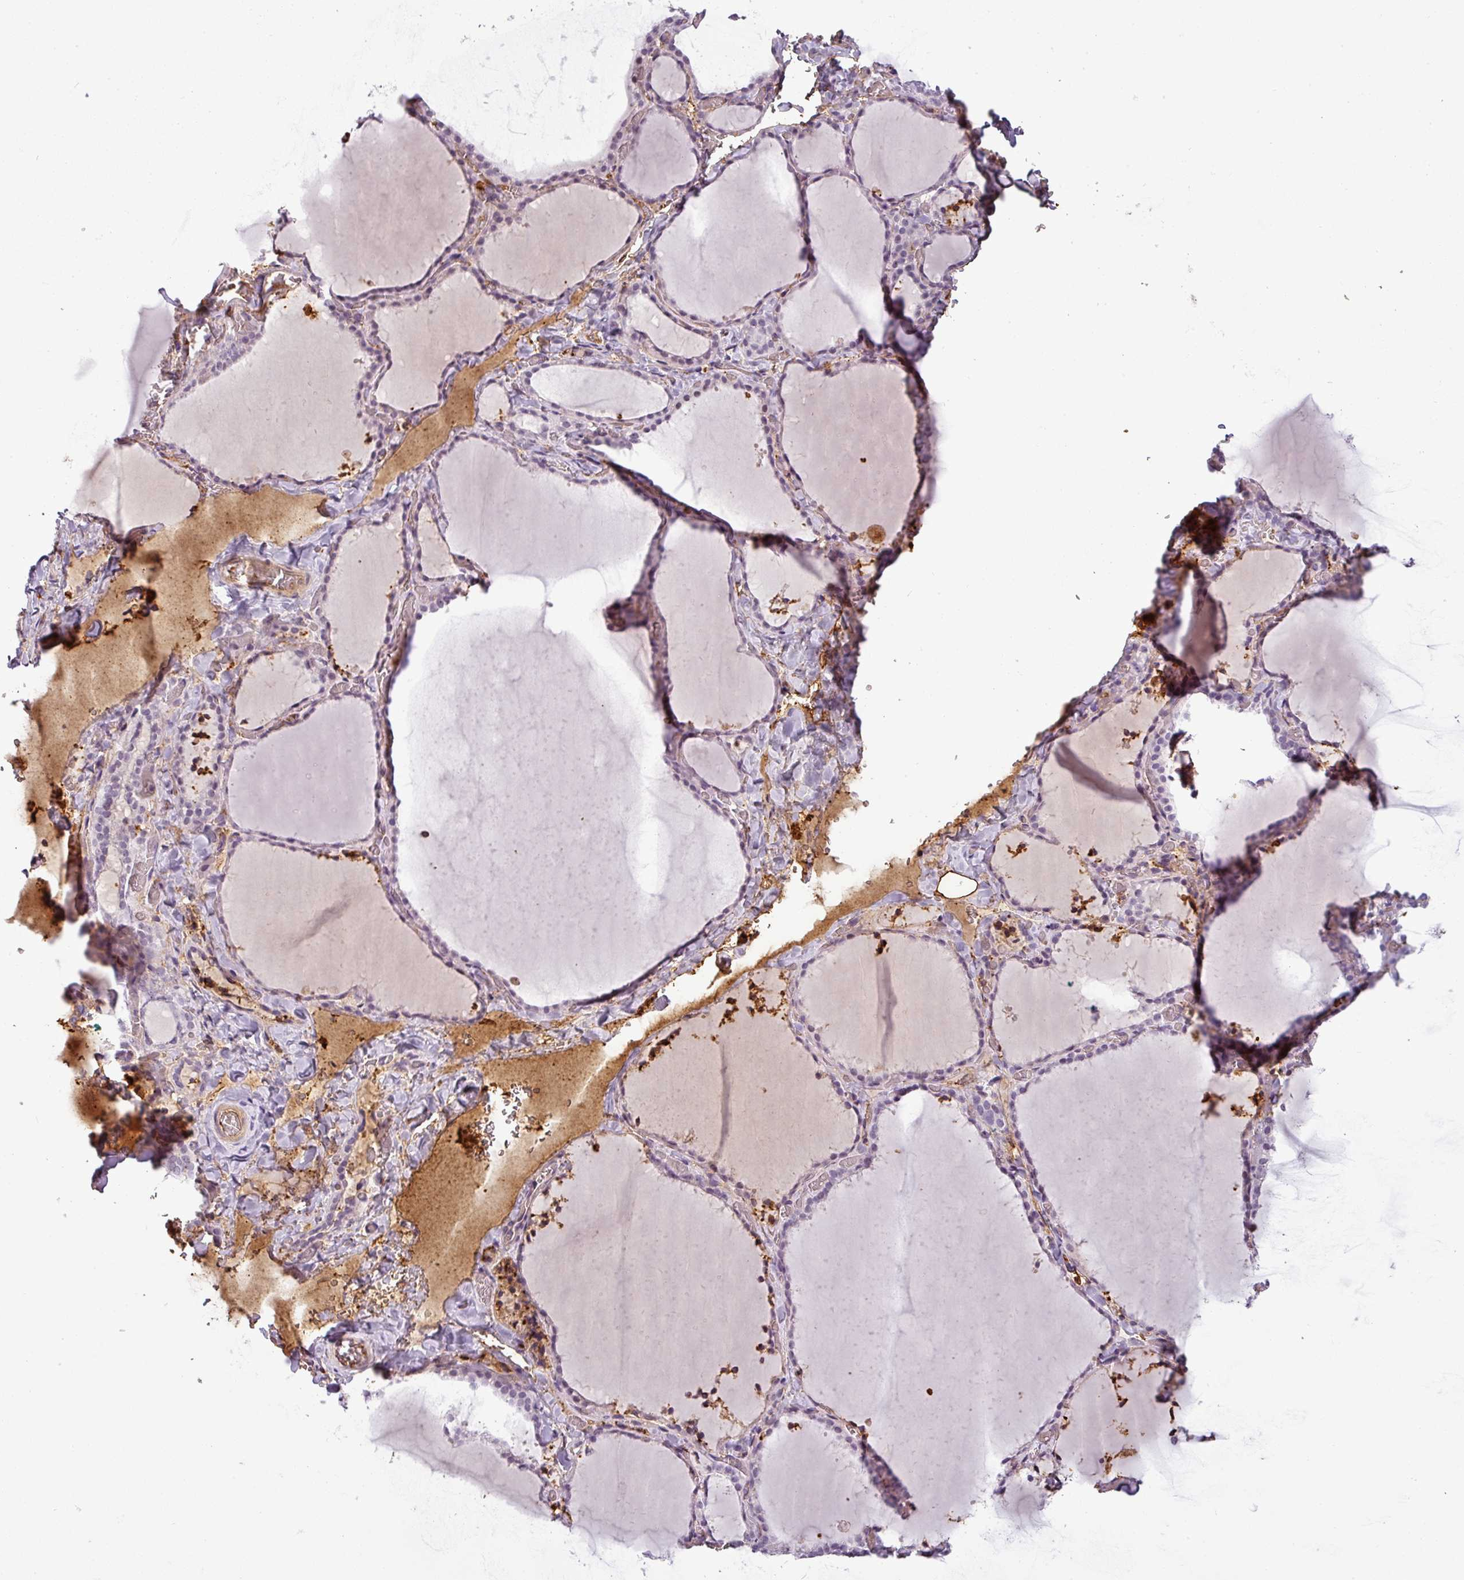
{"staining": {"intensity": "negative", "quantity": "none", "location": "none"}, "tissue": "thyroid gland", "cell_type": "Glandular cells", "image_type": "normal", "snomed": [{"axis": "morphology", "description": "Normal tissue, NOS"}, {"axis": "topography", "description": "Thyroid gland"}], "caption": "DAB (3,3'-diaminobenzidine) immunohistochemical staining of benign thyroid gland exhibits no significant positivity in glandular cells.", "gene": "APOC1", "patient": {"sex": "female", "age": 22}}